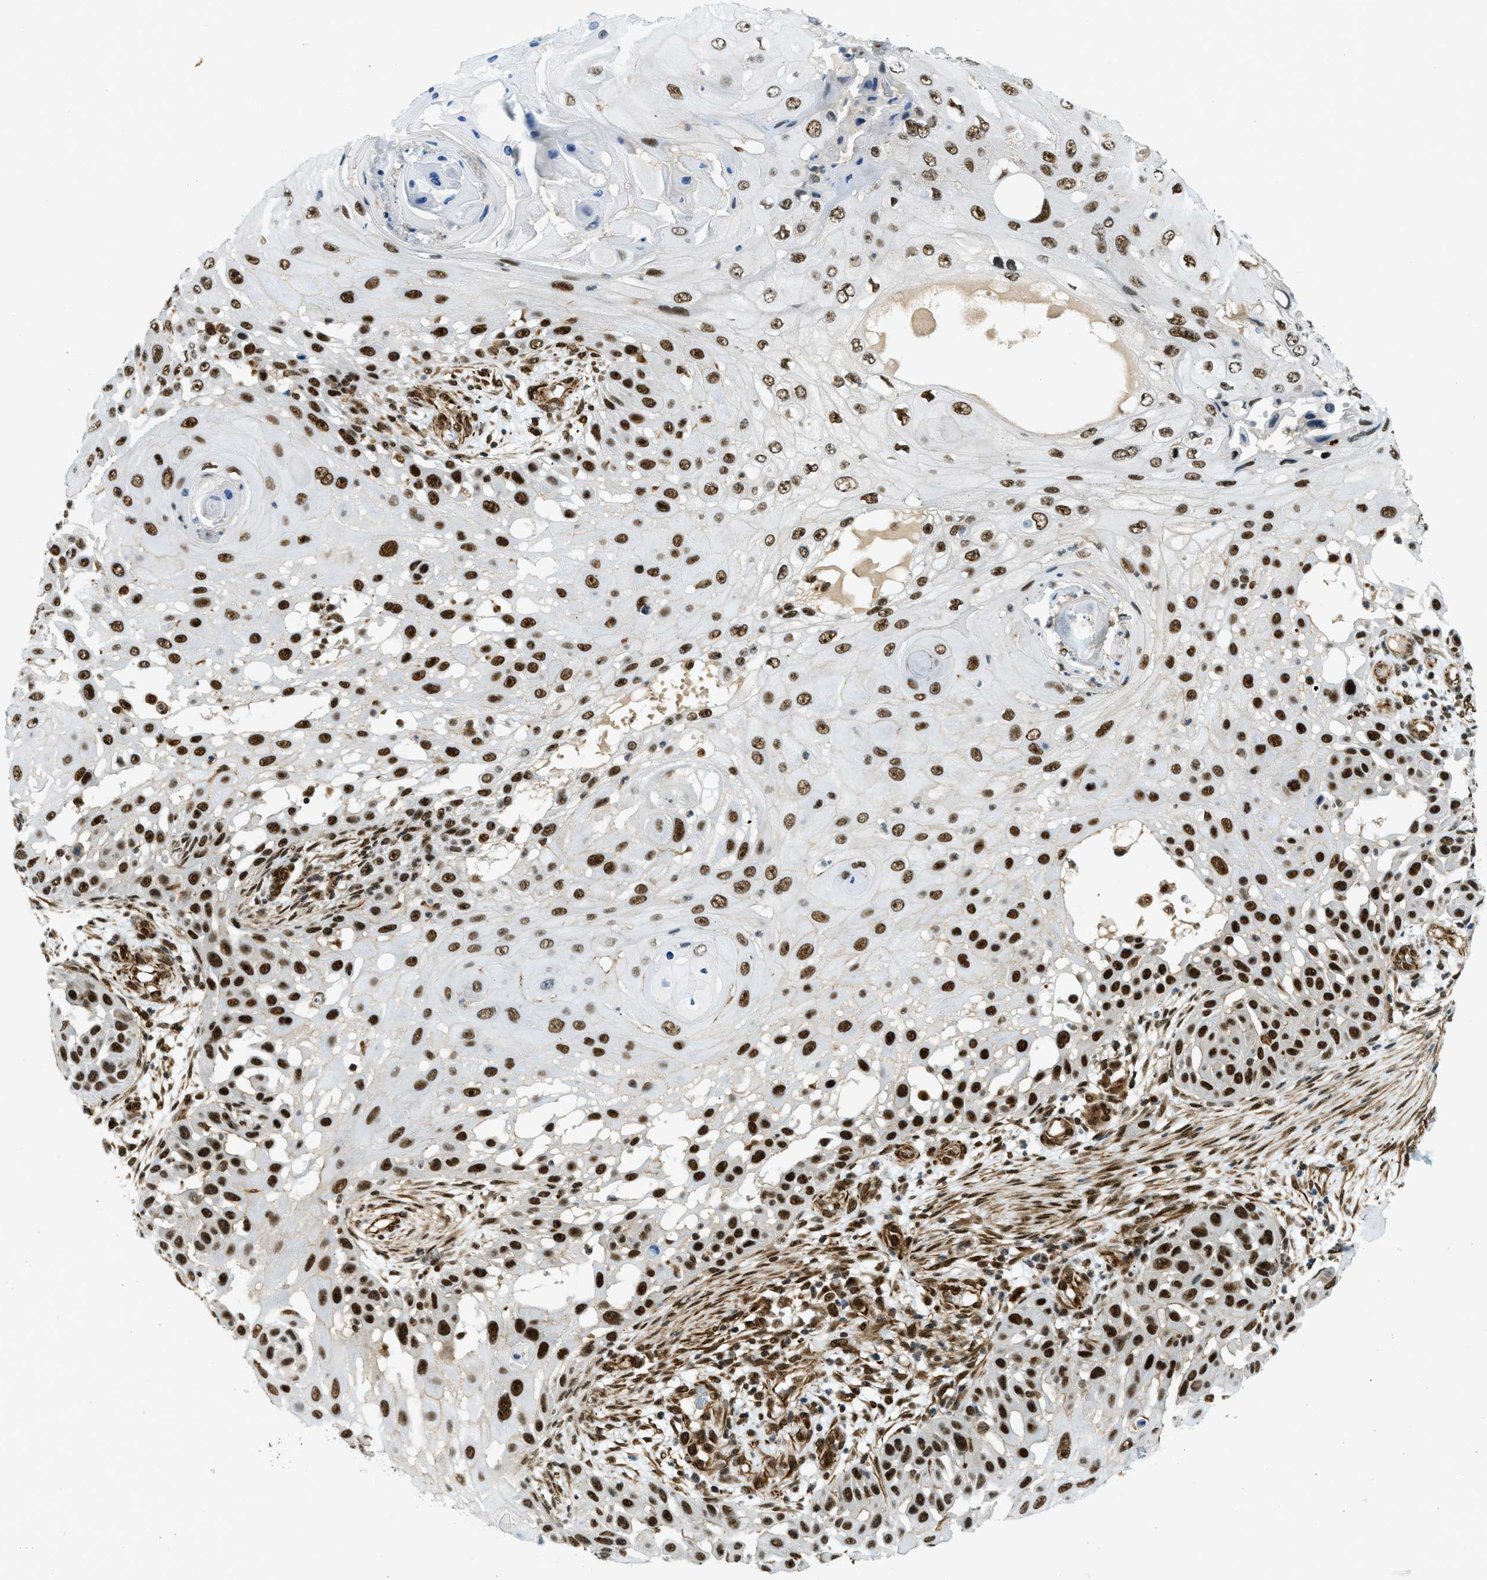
{"staining": {"intensity": "strong", "quantity": ">75%", "location": "nuclear"}, "tissue": "skin cancer", "cell_type": "Tumor cells", "image_type": "cancer", "snomed": [{"axis": "morphology", "description": "Squamous cell carcinoma, NOS"}, {"axis": "topography", "description": "Skin"}], "caption": "Squamous cell carcinoma (skin) stained with a protein marker shows strong staining in tumor cells.", "gene": "ZFR", "patient": {"sex": "female", "age": 44}}